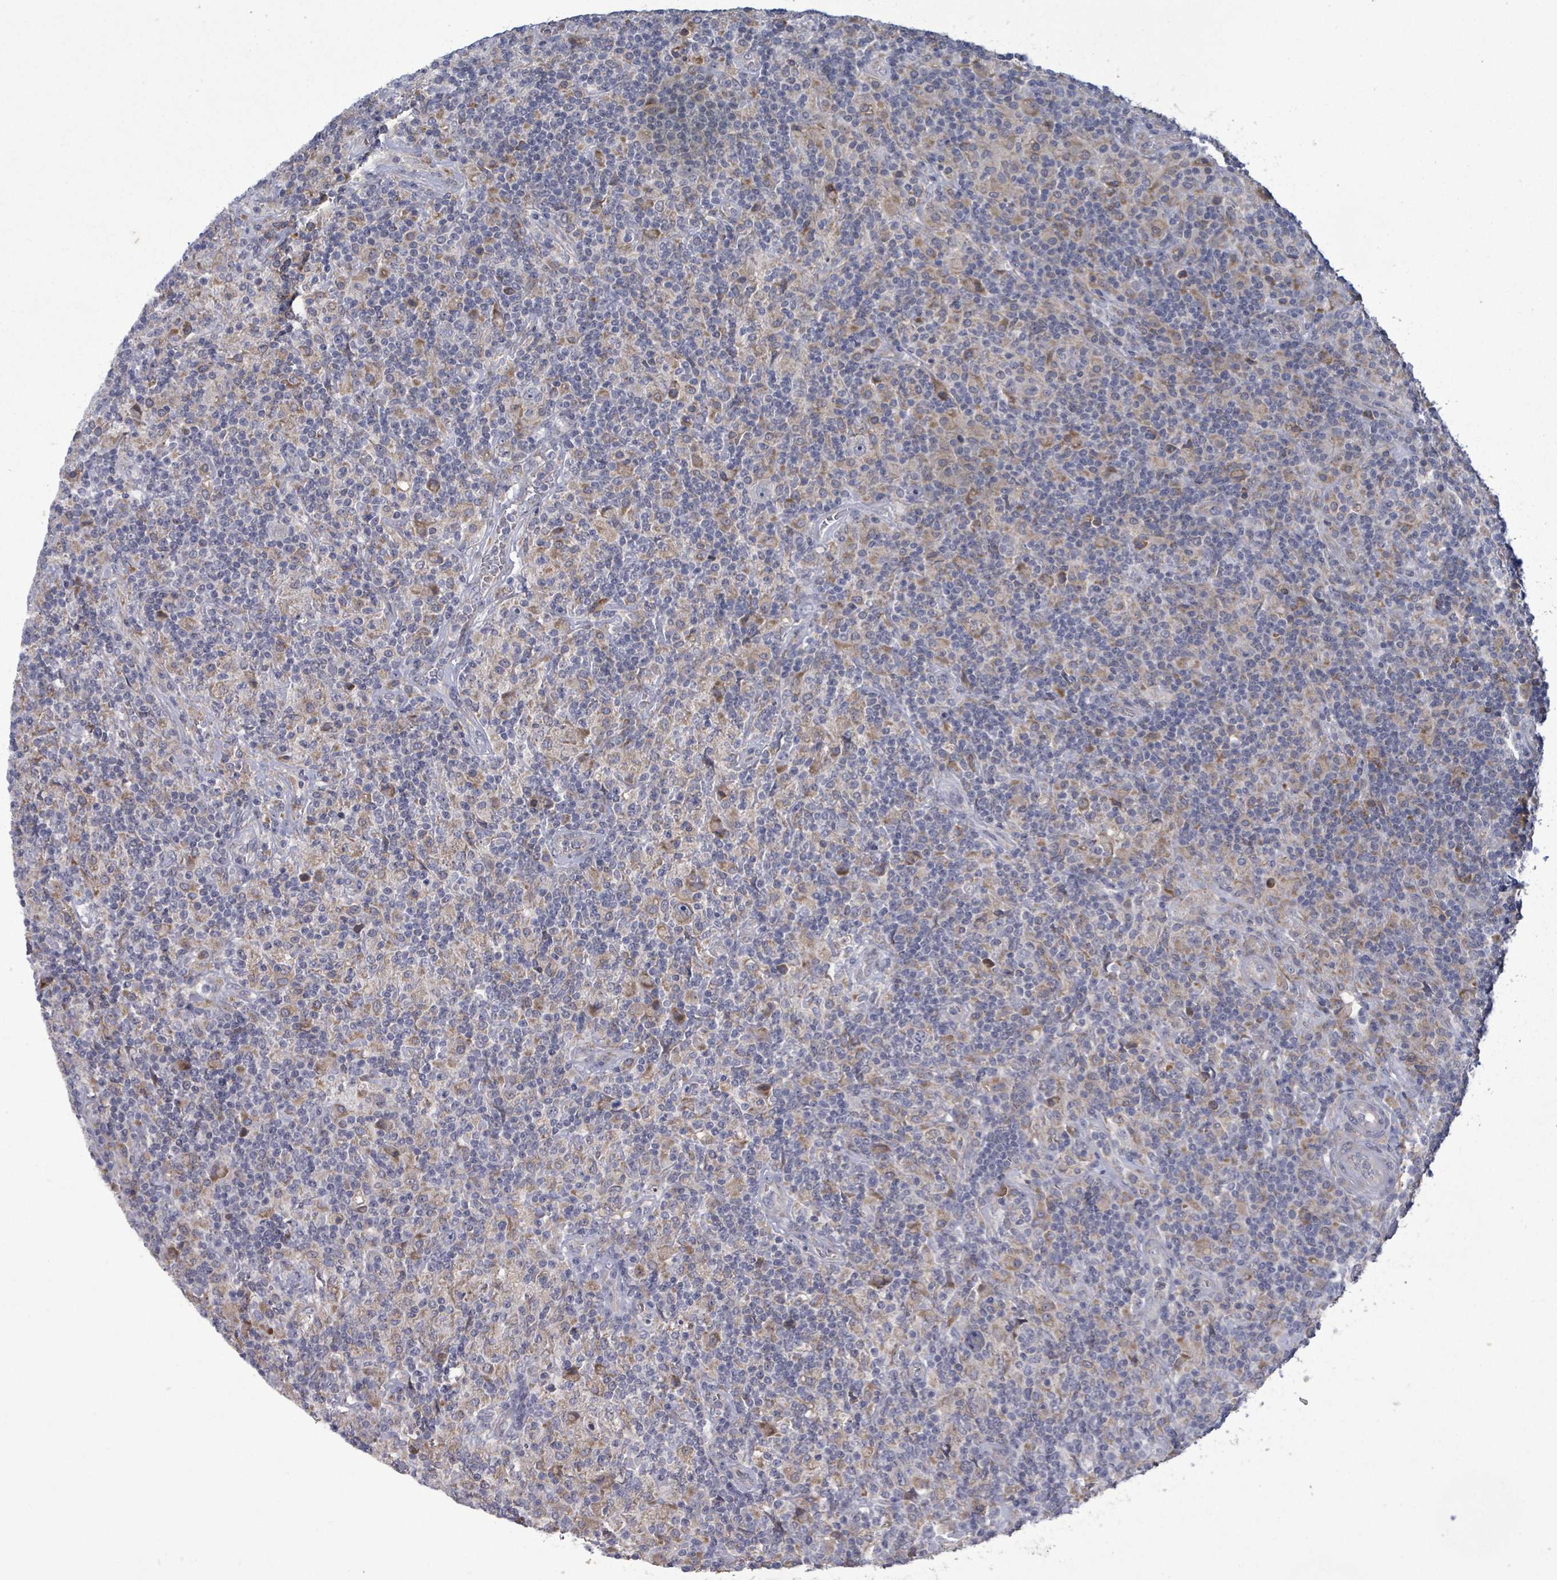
{"staining": {"intensity": "weak", "quantity": "25%-75%", "location": "cytoplasmic/membranous"}, "tissue": "lymphoma", "cell_type": "Tumor cells", "image_type": "cancer", "snomed": [{"axis": "morphology", "description": "Hodgkin's disease, NOS"}, {"axis": "topography", "description": "Lymph node"}], "caption": "Brown immunohistochemical staining in lymphoma reveals weak cytoplasmic/membranous staining in approximately 25%-75% of tumor cells. (IHC, brightfield microscopy, high magnification).", "gene": "ATP13A1", "patient": {"sex": "male", "age": 70}}